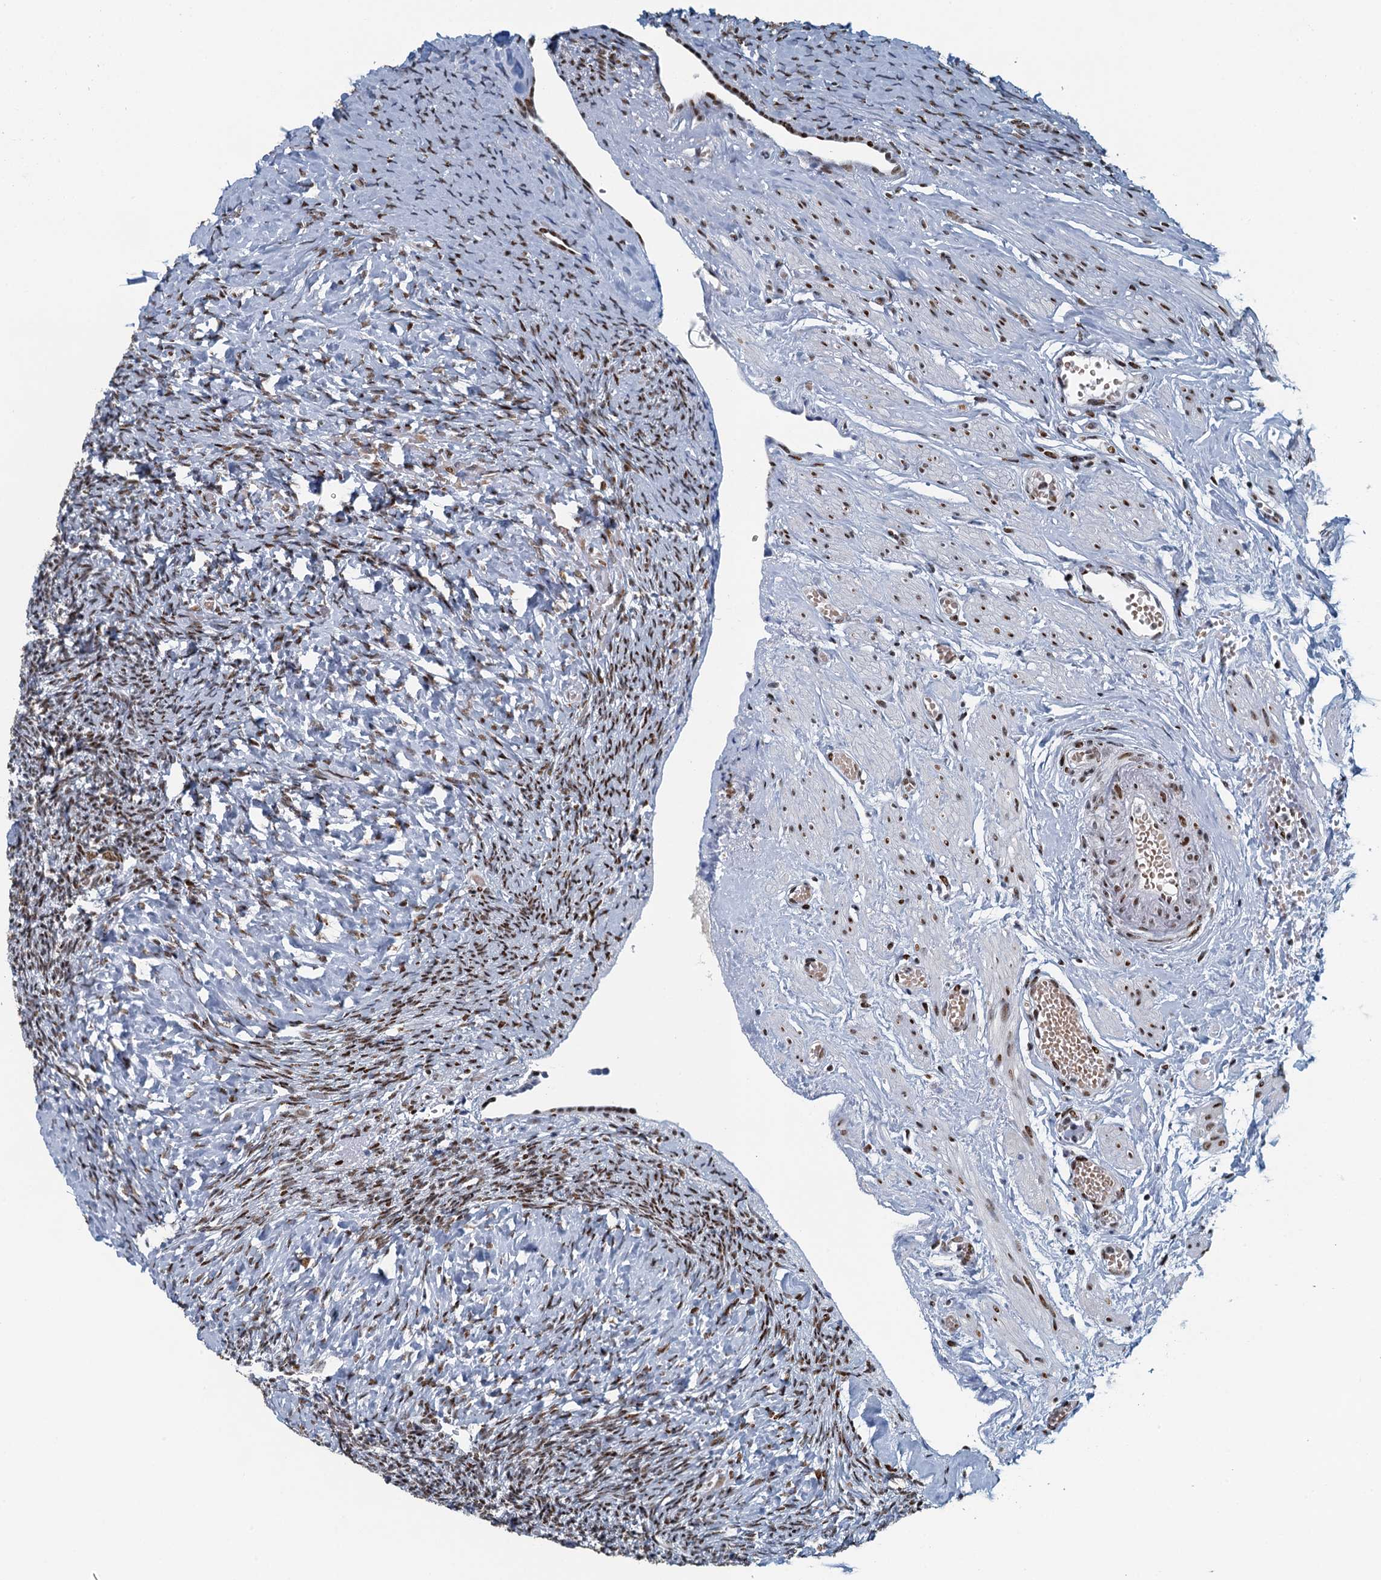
{"staining": {"intensity": "moderate", "quantity": ">75%", "location": "nuclear"}, "tissue": "ovary", "cell_type": "Ovarian stroma cells", "image_type": "normal", "snomed": [{"axis": "morphology", "description": "Normal tissue, NOS"}, {"axis": "topography", "description": "Ovary"}], "caption": "Protein positivity by IHC displays moderate nuclear staining in approximately >75% of ovarian stroma cells in normal ovary. The staining was performed using DAB to visualize the protein expression in brown, while the nuclei were stained in blue with hematoxylin (Magnification: 20x).", "gene": "TTLL9", "patient": {"sex": "female", "age": 41}}